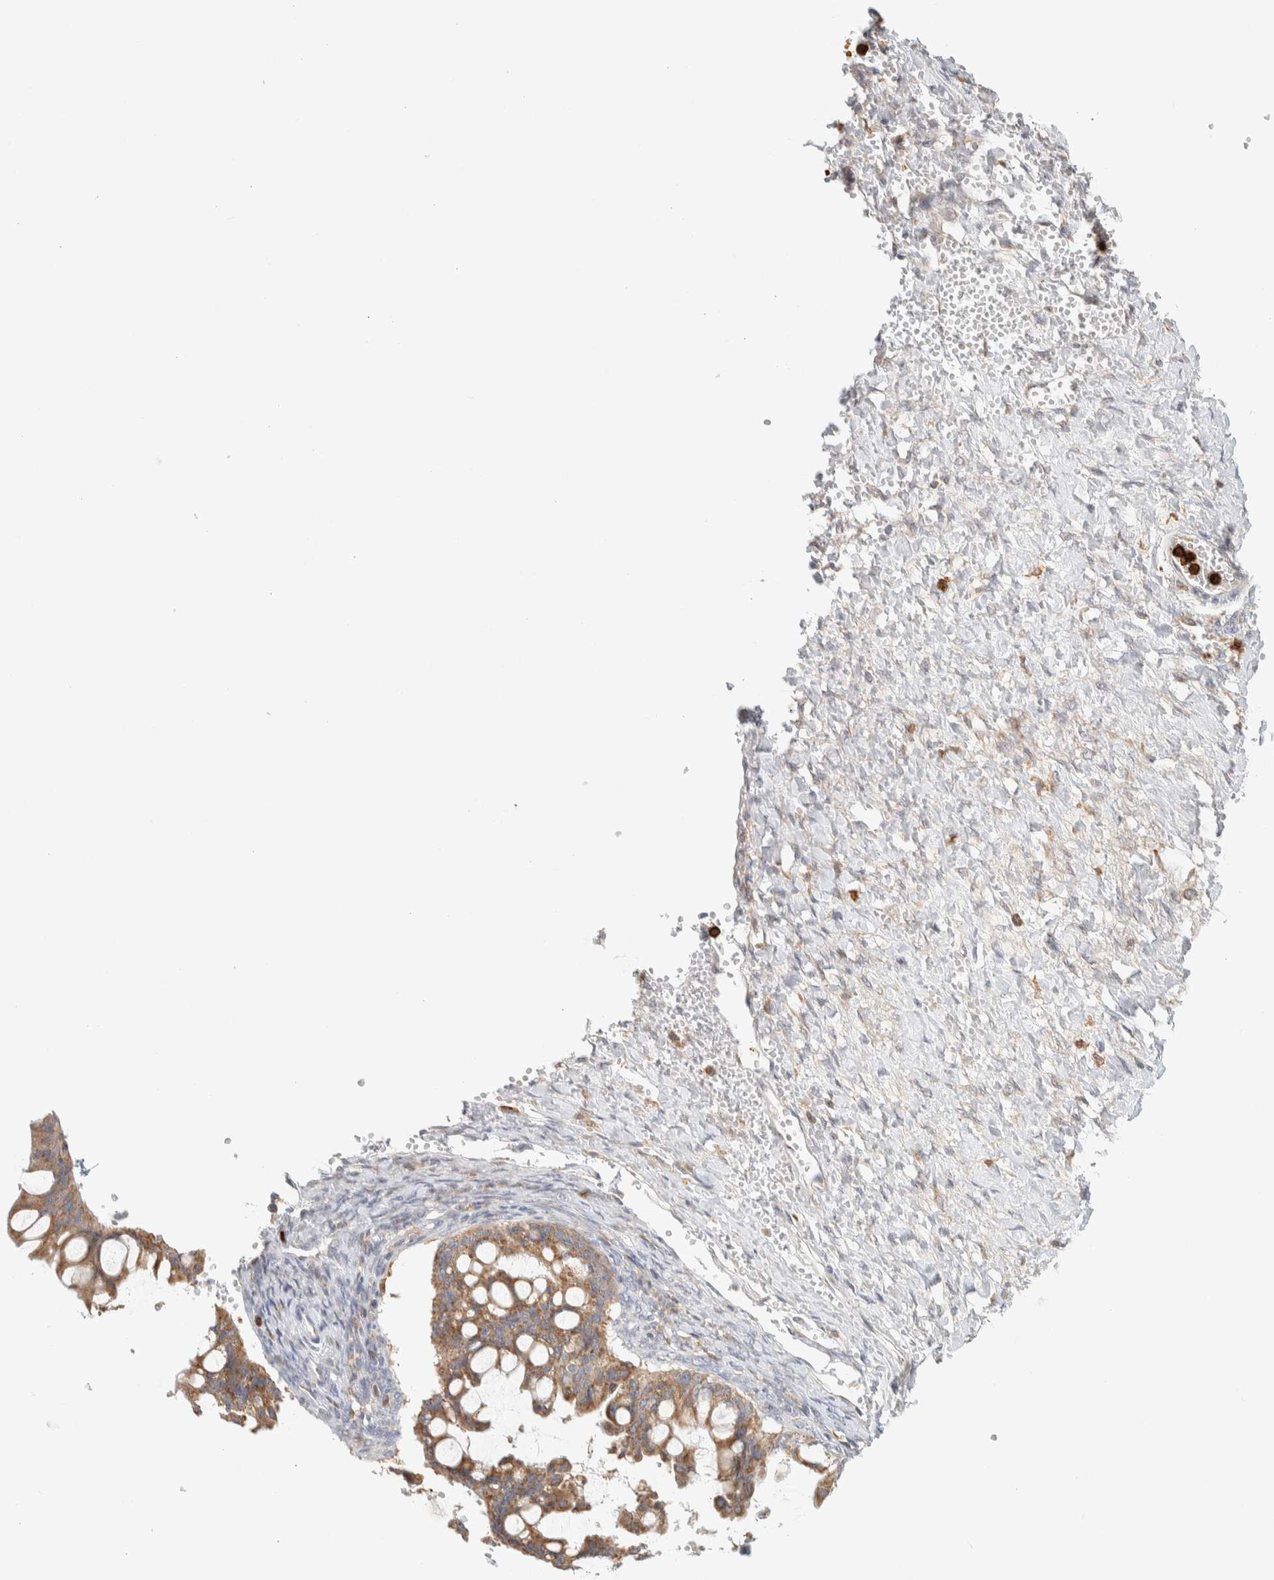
{"staining": {"intensity": "moderate", "quantity": ">75%", "location": "cytoplasmic/membranous"}, "tissue": "ovarian cancer", "cell_type": "Tumor cells", "image_type": "cancer", "snomed": [{"axis": "morphology", "description": "Cystadenocarcinoma, mucinous, NOS"}, {"axis": "topography", "description": "Ovary"}], "caption": "Immunohistochemical staining of ovarian mucinous cystadenocarcinoma shows medium levels of moderate cytoplasmic/membranous protein expression in about >75% of tumor cells. (Brightfield microscopy of DAB IHC at high magnification).", "gene": "RUNDC1", "patient": {"sex": "female", "age": 73}}